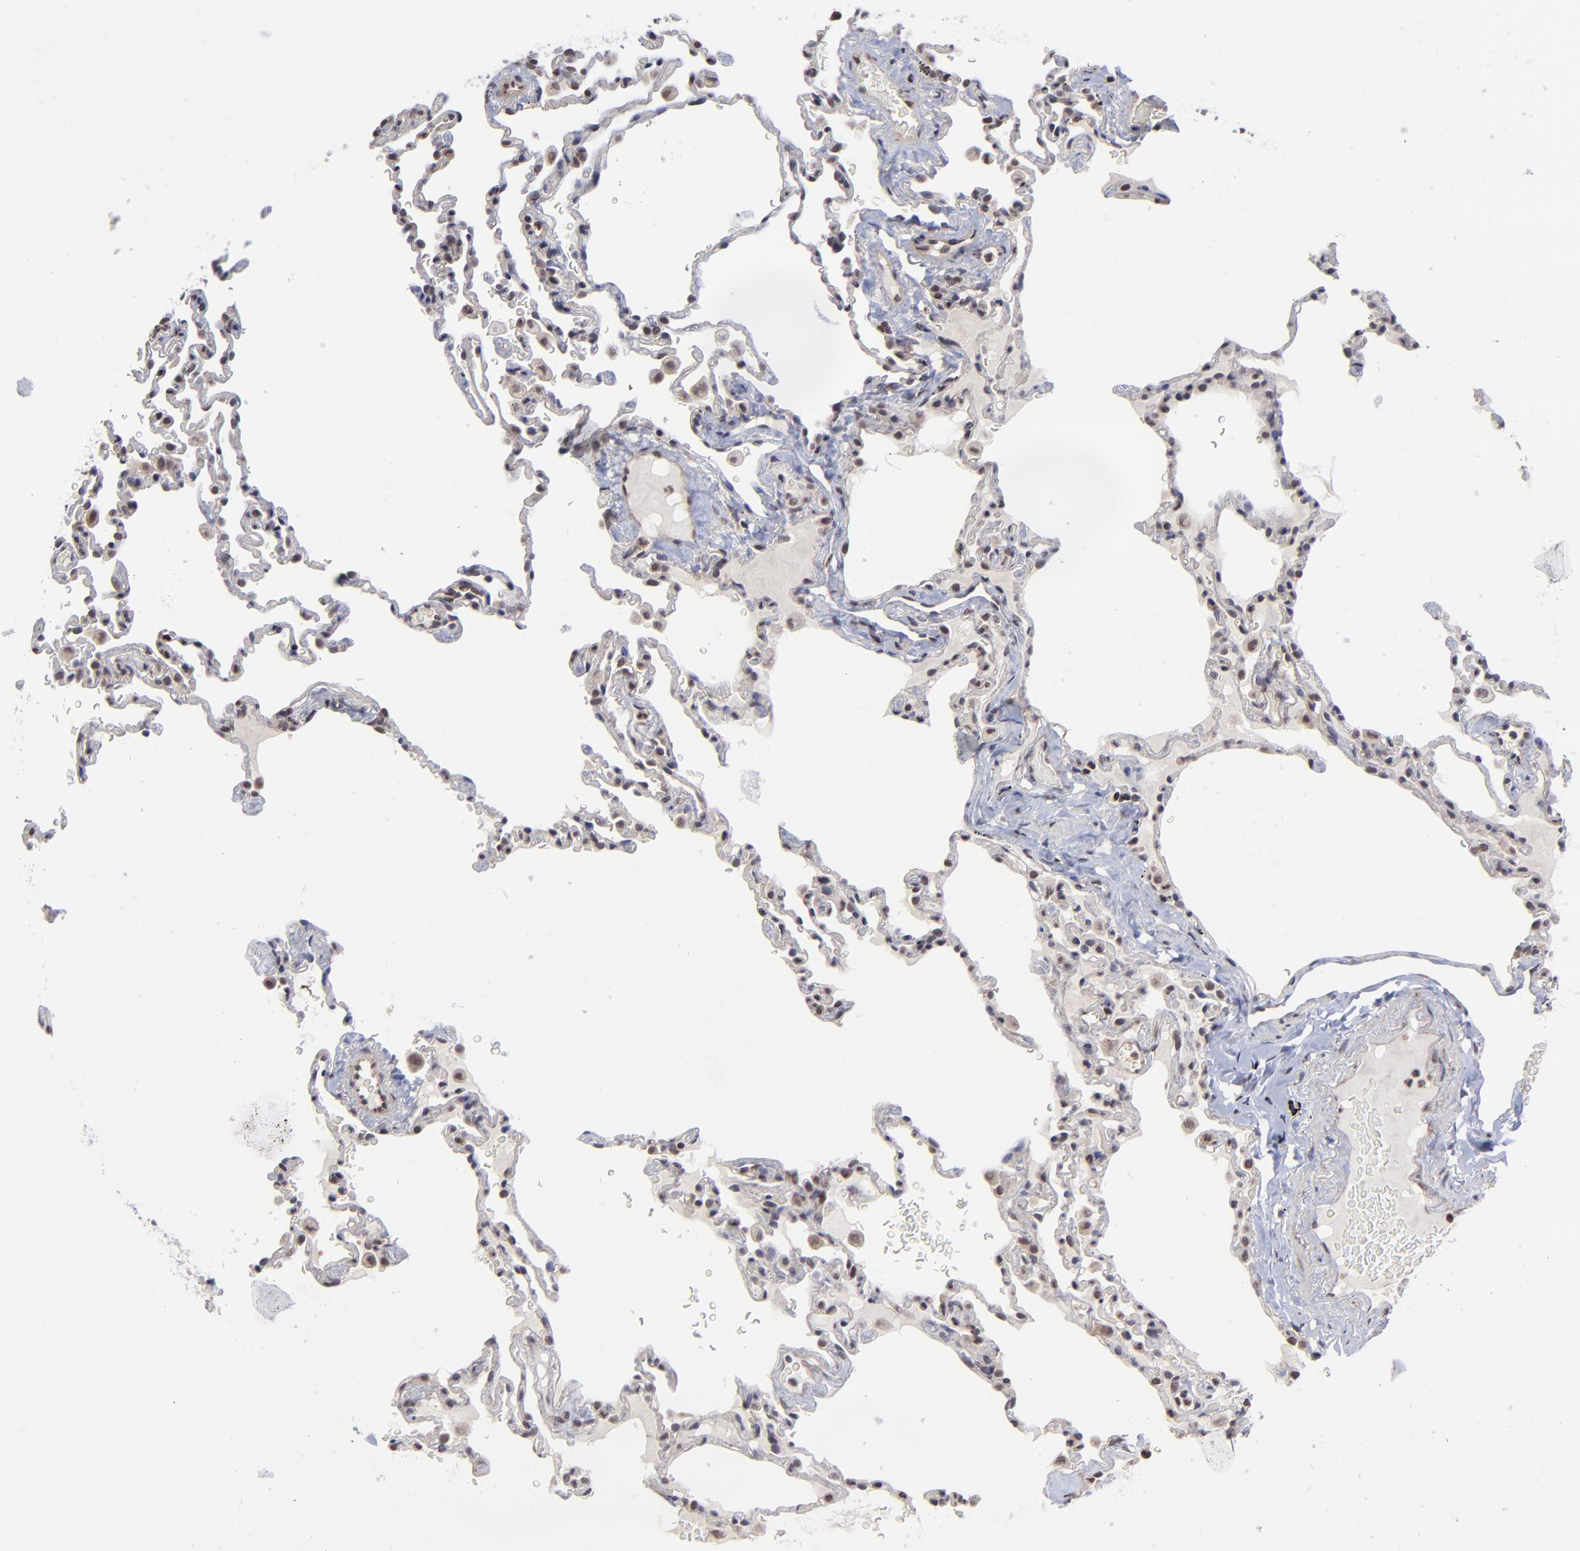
{"staining": {"intensity": "moderate", "quantity": "25%-75%", "location": "nuclear"}, "tissue": "lung", "cell_type": "Alveolar cells", "image_type": "normal", "snomed": [{"axis": "morphology", "description": "Normal tissue, NOS"}, {"axis": "topography", "description": "Lung"}], "caption": "IHC image of normal lung stained for a protein (brown), which shows medium levels of moderate nuclear positivity in about 25%-75% of alveolar cells.", "gene": "ZNF419", "patient": {"sex": "male", "age": 59}}